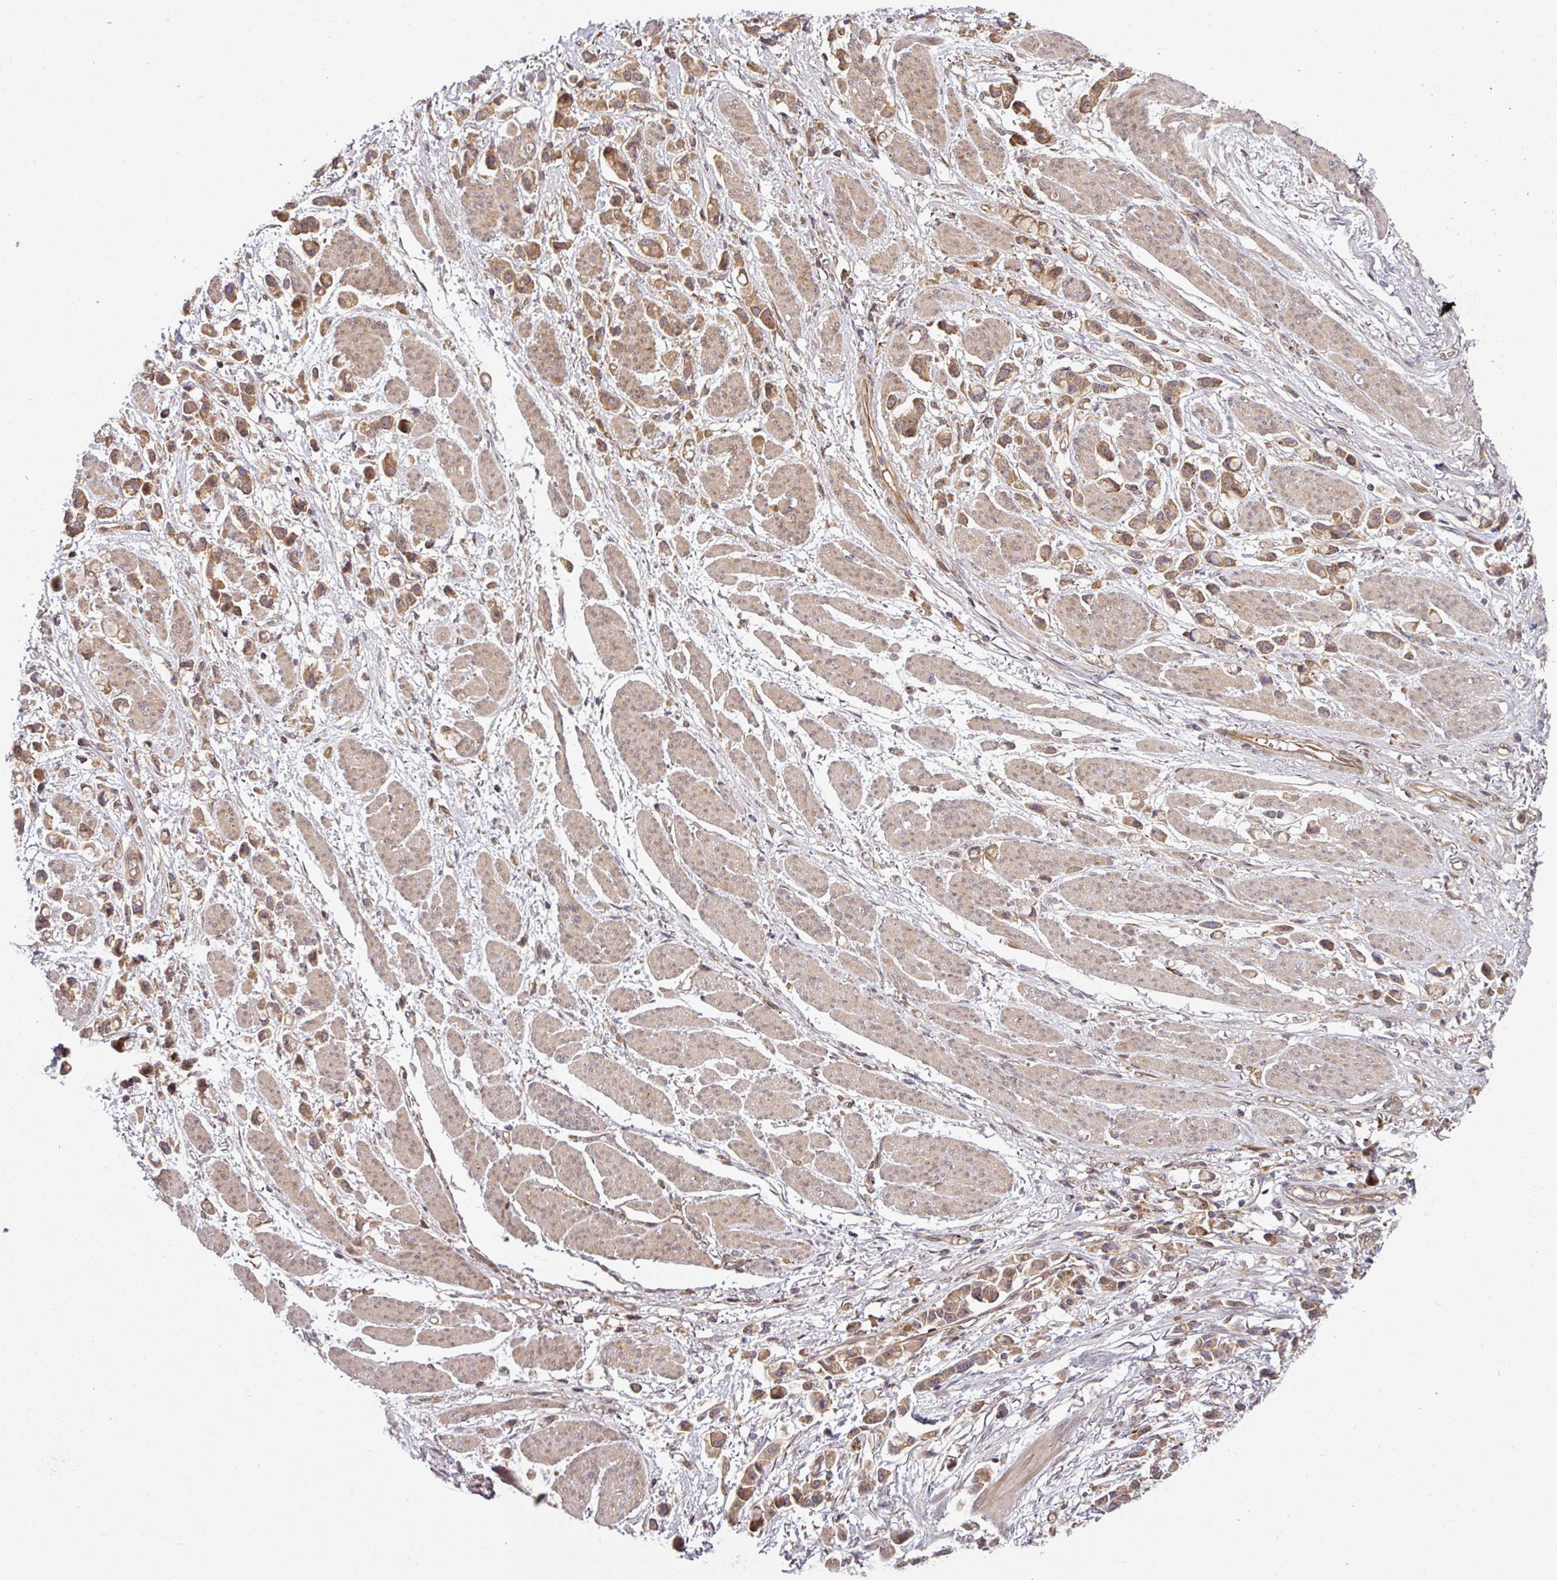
{"staining": {"intensity": "moderate", "quantity": ">75%", "location": "cytoplasmic/membranous"}, "tissue": "stomach cancer", "cell_type": "Tumor cells", "image_type": "cancer", "snomed": [{"axis": "morphology", "description": "Adenocarcinoma, NOS"}, {"axis": "topography", "description": "Stomach"}], "caption": "Stomach cancer stained for a protein (brown) exhibits moderate cytoplasmic/membranous positive expression in about >75% of tumor cells.", "gene": "RAB5A", "patient": {"sex": "female", "age": 81}}